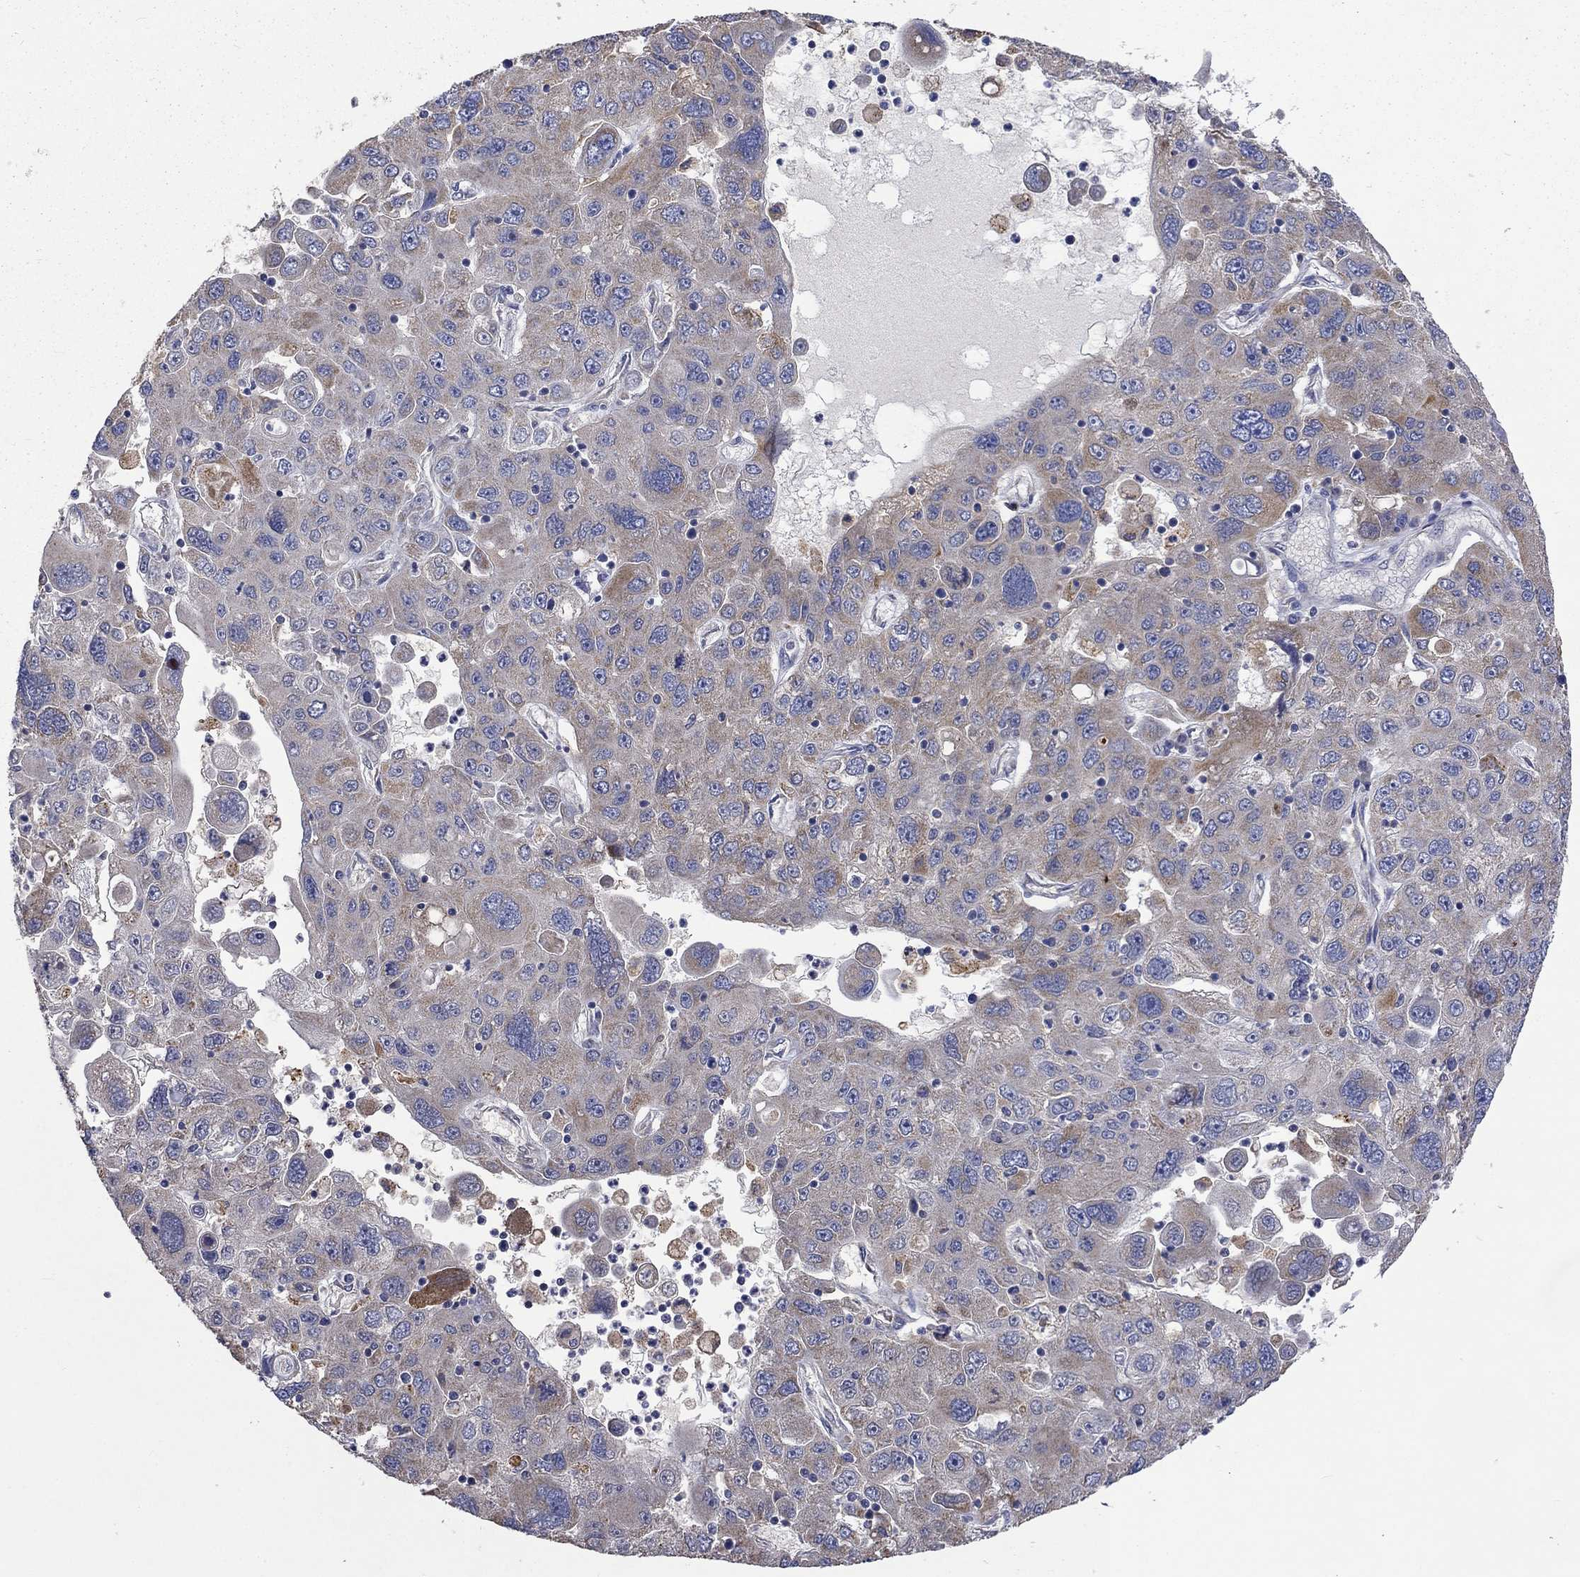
{"staining": {"intensity": "weak", "quantity": "25%-75%", "location": "cytoplasmic/membranous"}, "tissue": "stomach cancer", "cell_type": "Tumor cells", "image_type": "cancer", "snomed": [{"axis": "morphology", "description": "Adenocarcinoma, NOS"}, {"axis": "topography", "description": "Stomach"}], "caption": "Immunohistochemical staining of adenocarcinoma (stomach) reveals low levels of weak cytoplasmic/membranous positivity in about 25%-75% of tumor cells.", "gene": "UGT8", "patient": {"sex": "male", "age": 56}}